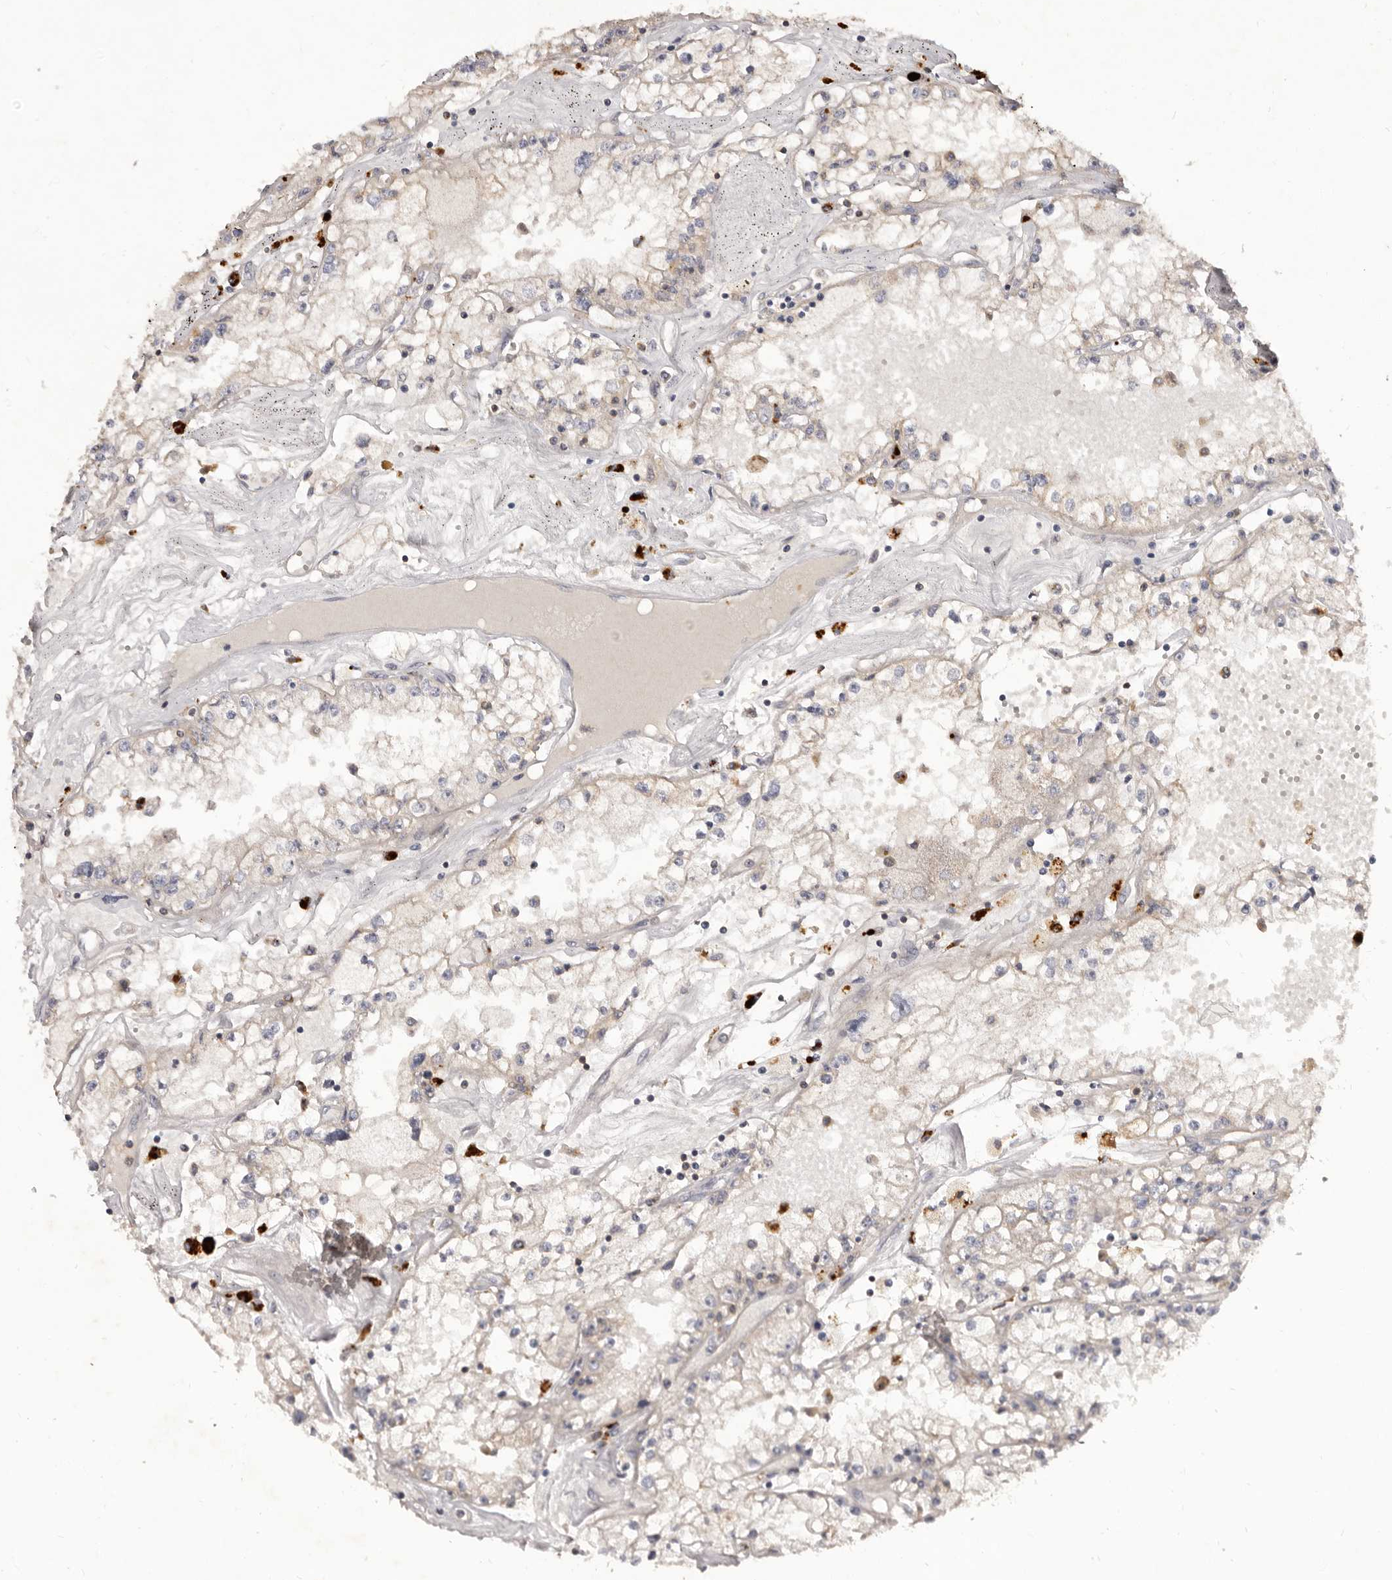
{"staining": {"intensity": "negative", "quantity": "none", "location": "none"}, "tissue": "renal cancer", "cell_type": "Tumor cells", "image_type": "cancer", "snomed": [{"axis": "morphology", "description": "Adenocarcinoma, NOS"}, {"axis": "topography", "description": "Kidney"}], "caption": "Tumor cells are negative for protein expression in human adenocarcinoma (renal).", "gene": "ADAMTS20", "patient": {"sex": "male", "age": 56}}